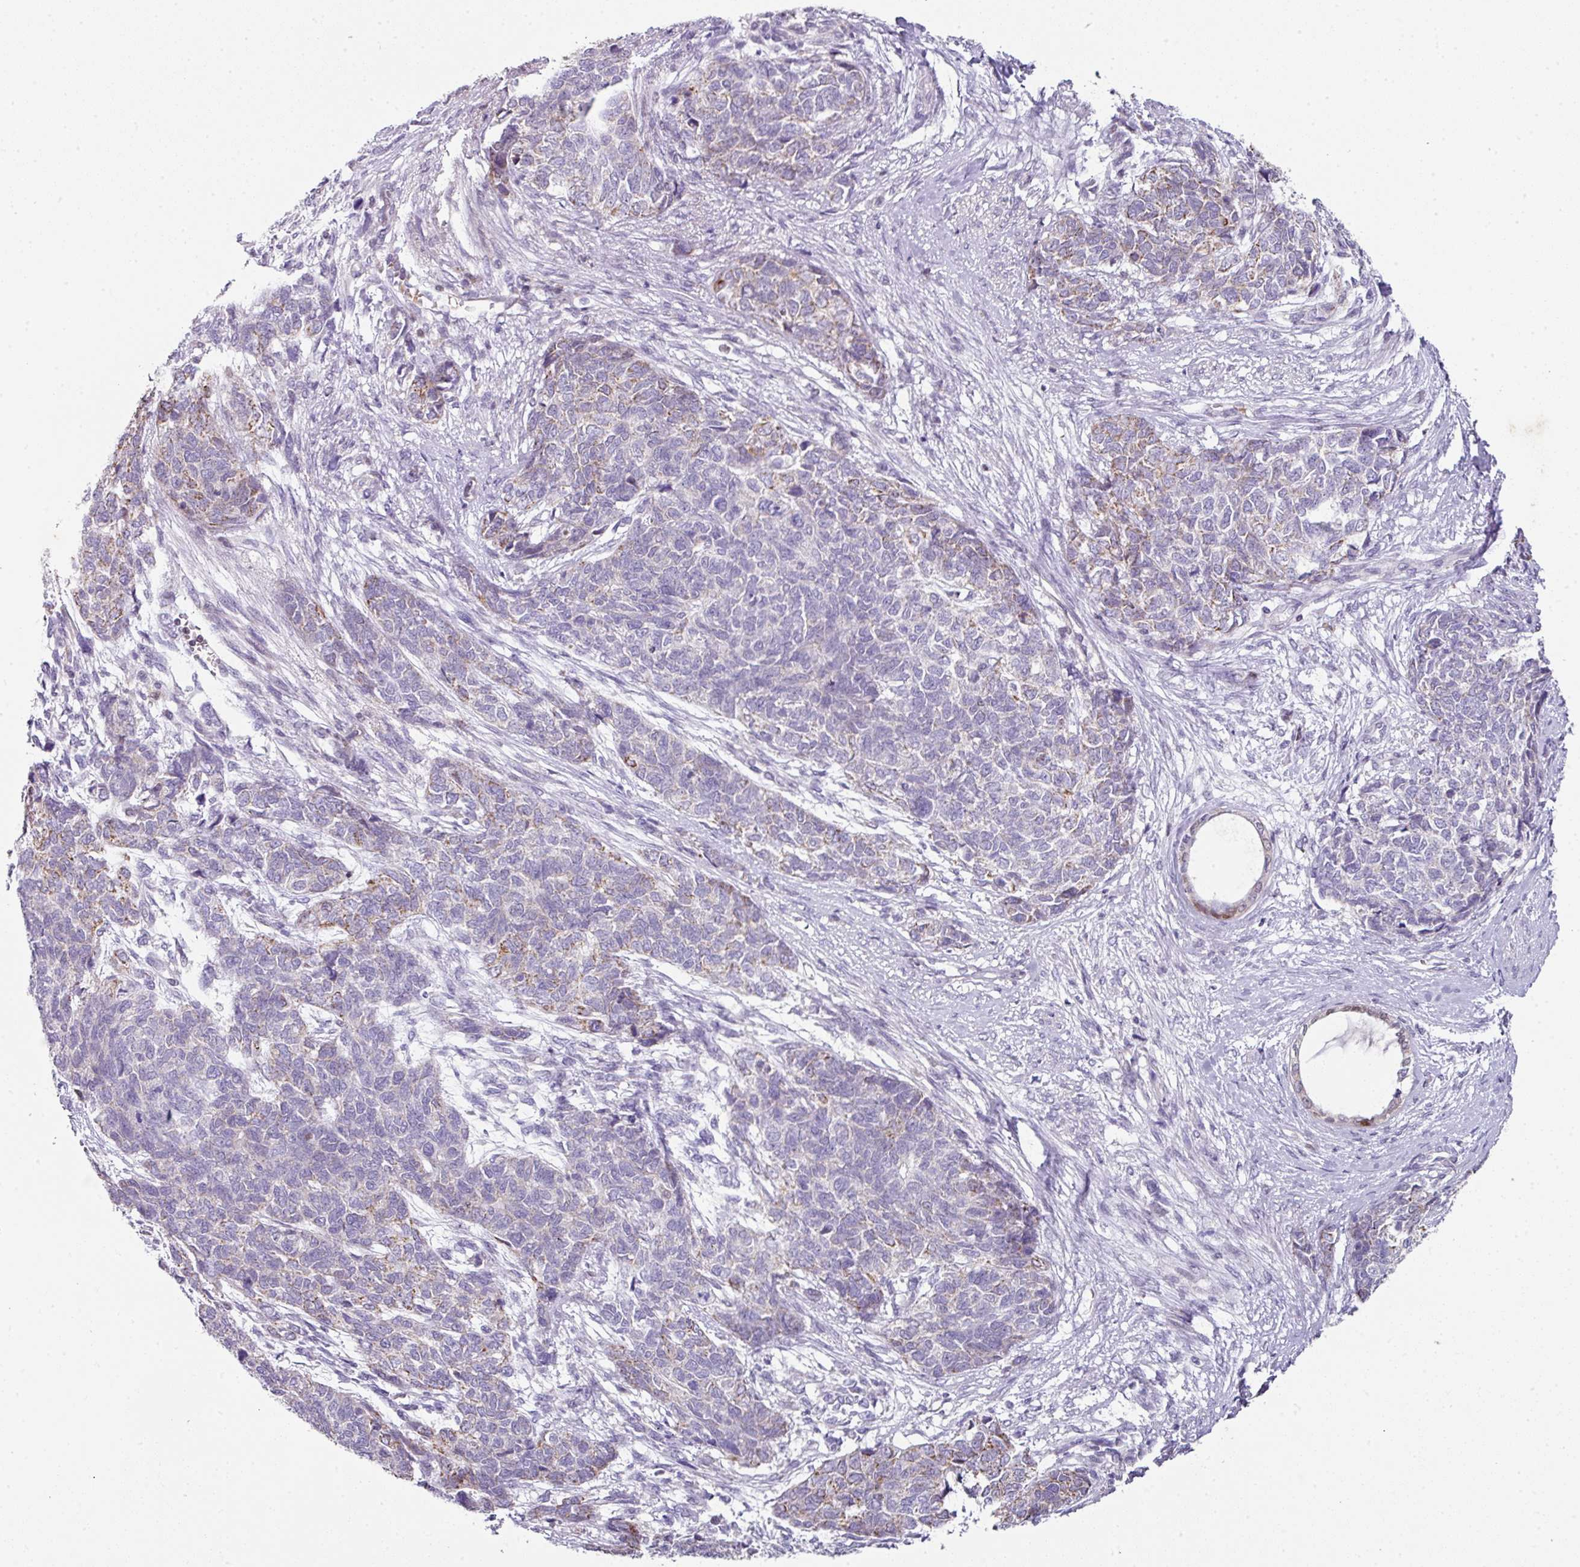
{"staining": {"intensity": "moderate", "quantity": "<25%", "location": "cytoplasmic/membranous"}, "tissue": "cervical cancer", "cell_type": "Tumor cells", "image_type": "cancer", "snomed": [{"axis": "morphology", "description": "Squamous cell carcinoma, NOS"}, {"axis": "topography", "description": "Cervix"}], "caption": "An image of human cervical cancer (squamous cell carcinoma) stained for a protein shows moderate cytoplasmic/membranous brown staining in tumor cells.", "gene": "ANKRD18A", "patient": {"sex": "female", "age": 63}}